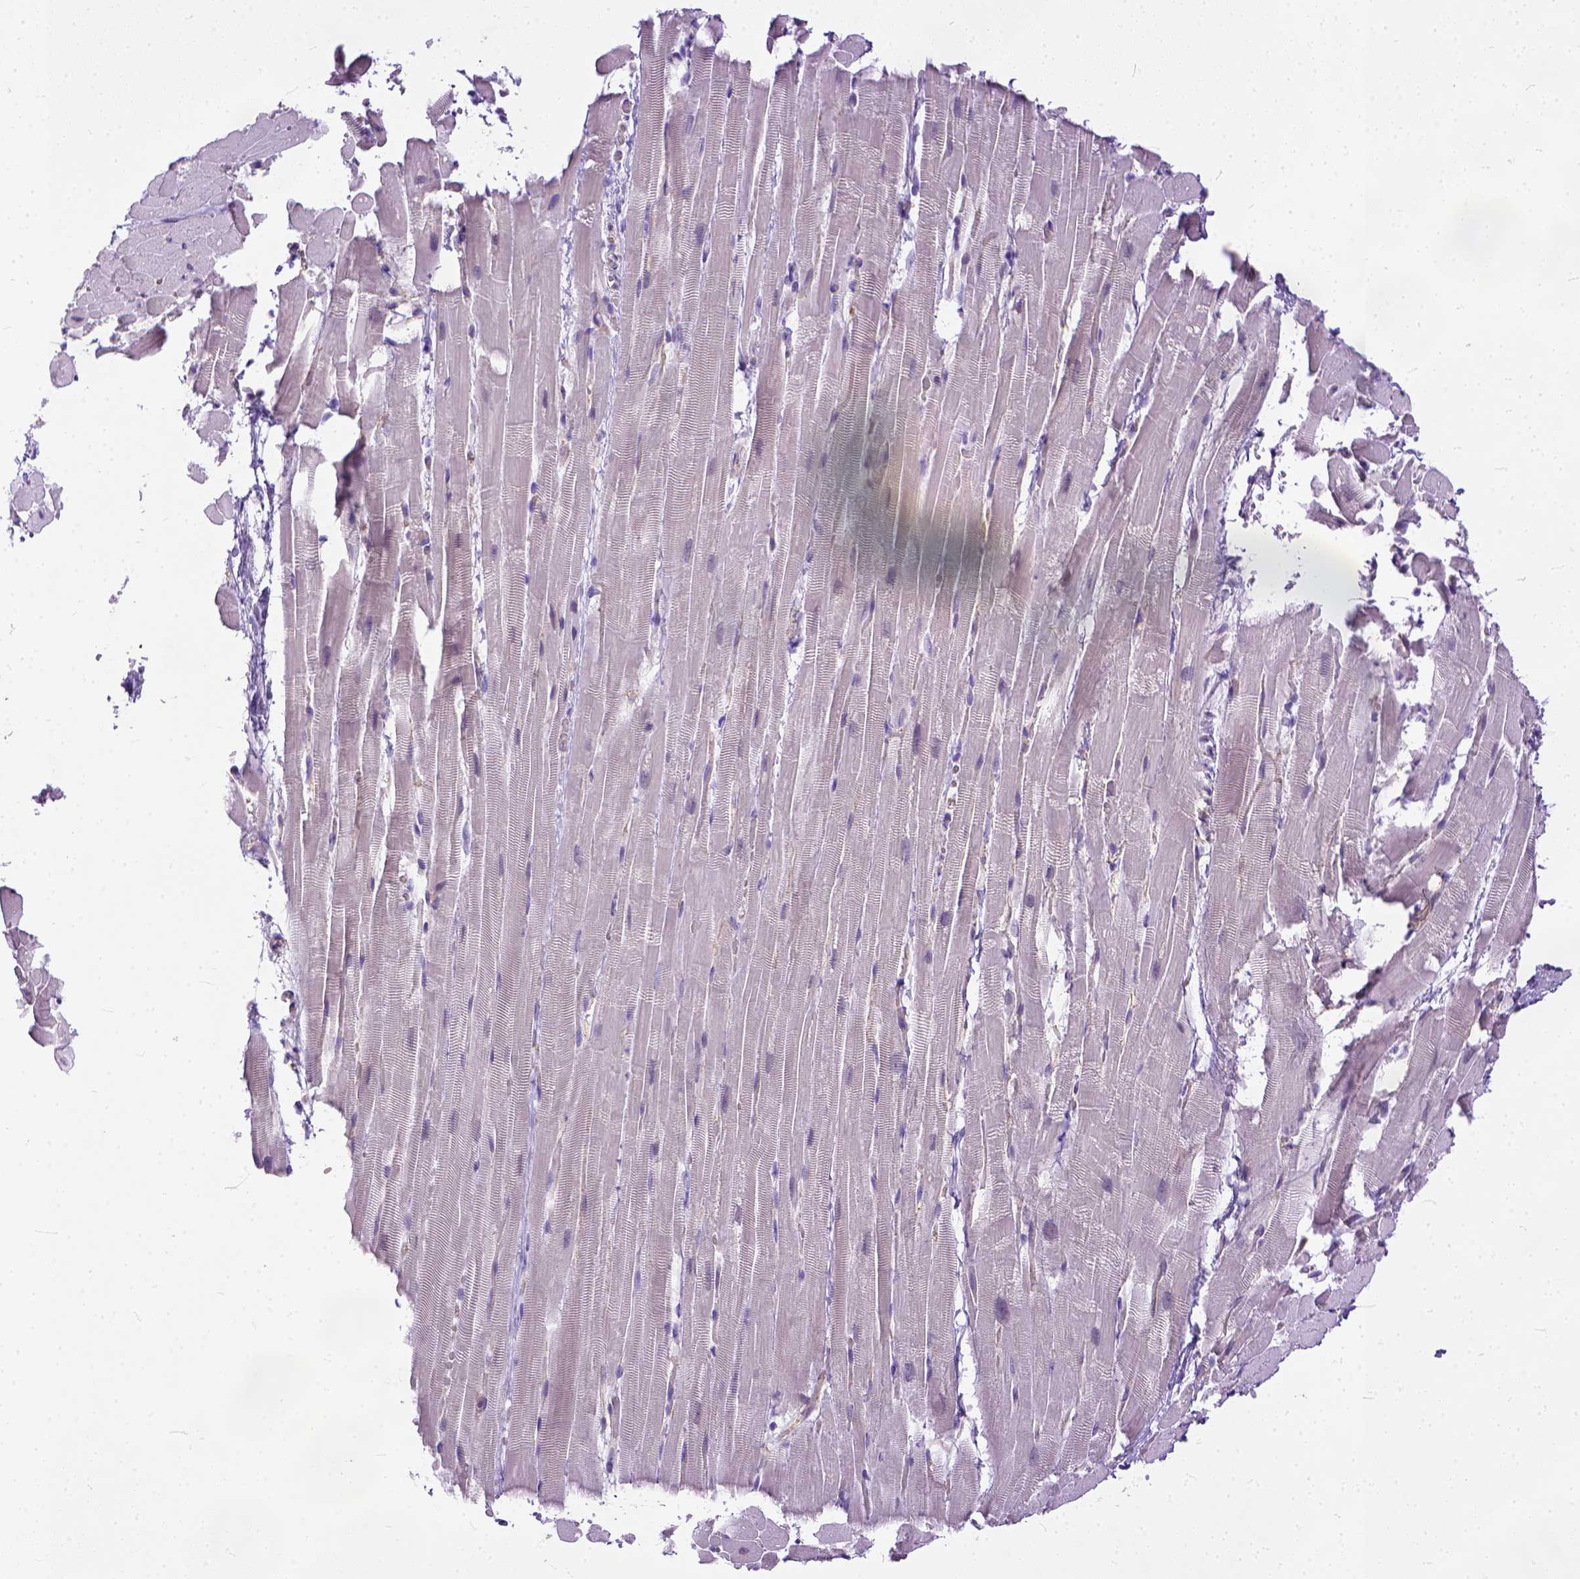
{"staining": {"intensity": "moderate", "quantity": "<25%", "location": "cytoplasmic/membranous"}, "tissue": "heart muscle", "cell_type": "Cardiomyocytes", "image_type": "normal", "snomed": [{"axis": "morphology", "description": "Normal tissue, NOS"}, {"axis": "topography", "description": "Heart"}], "caption": "Brown immunohistochemical staining in unremarkable human heart muscle shows moderate cytoplasmic/membranous positivity in about <25% of cardiomyocytes.", "gene": "ADGRF1", "patient": {"sex": "male", "age": 37}}